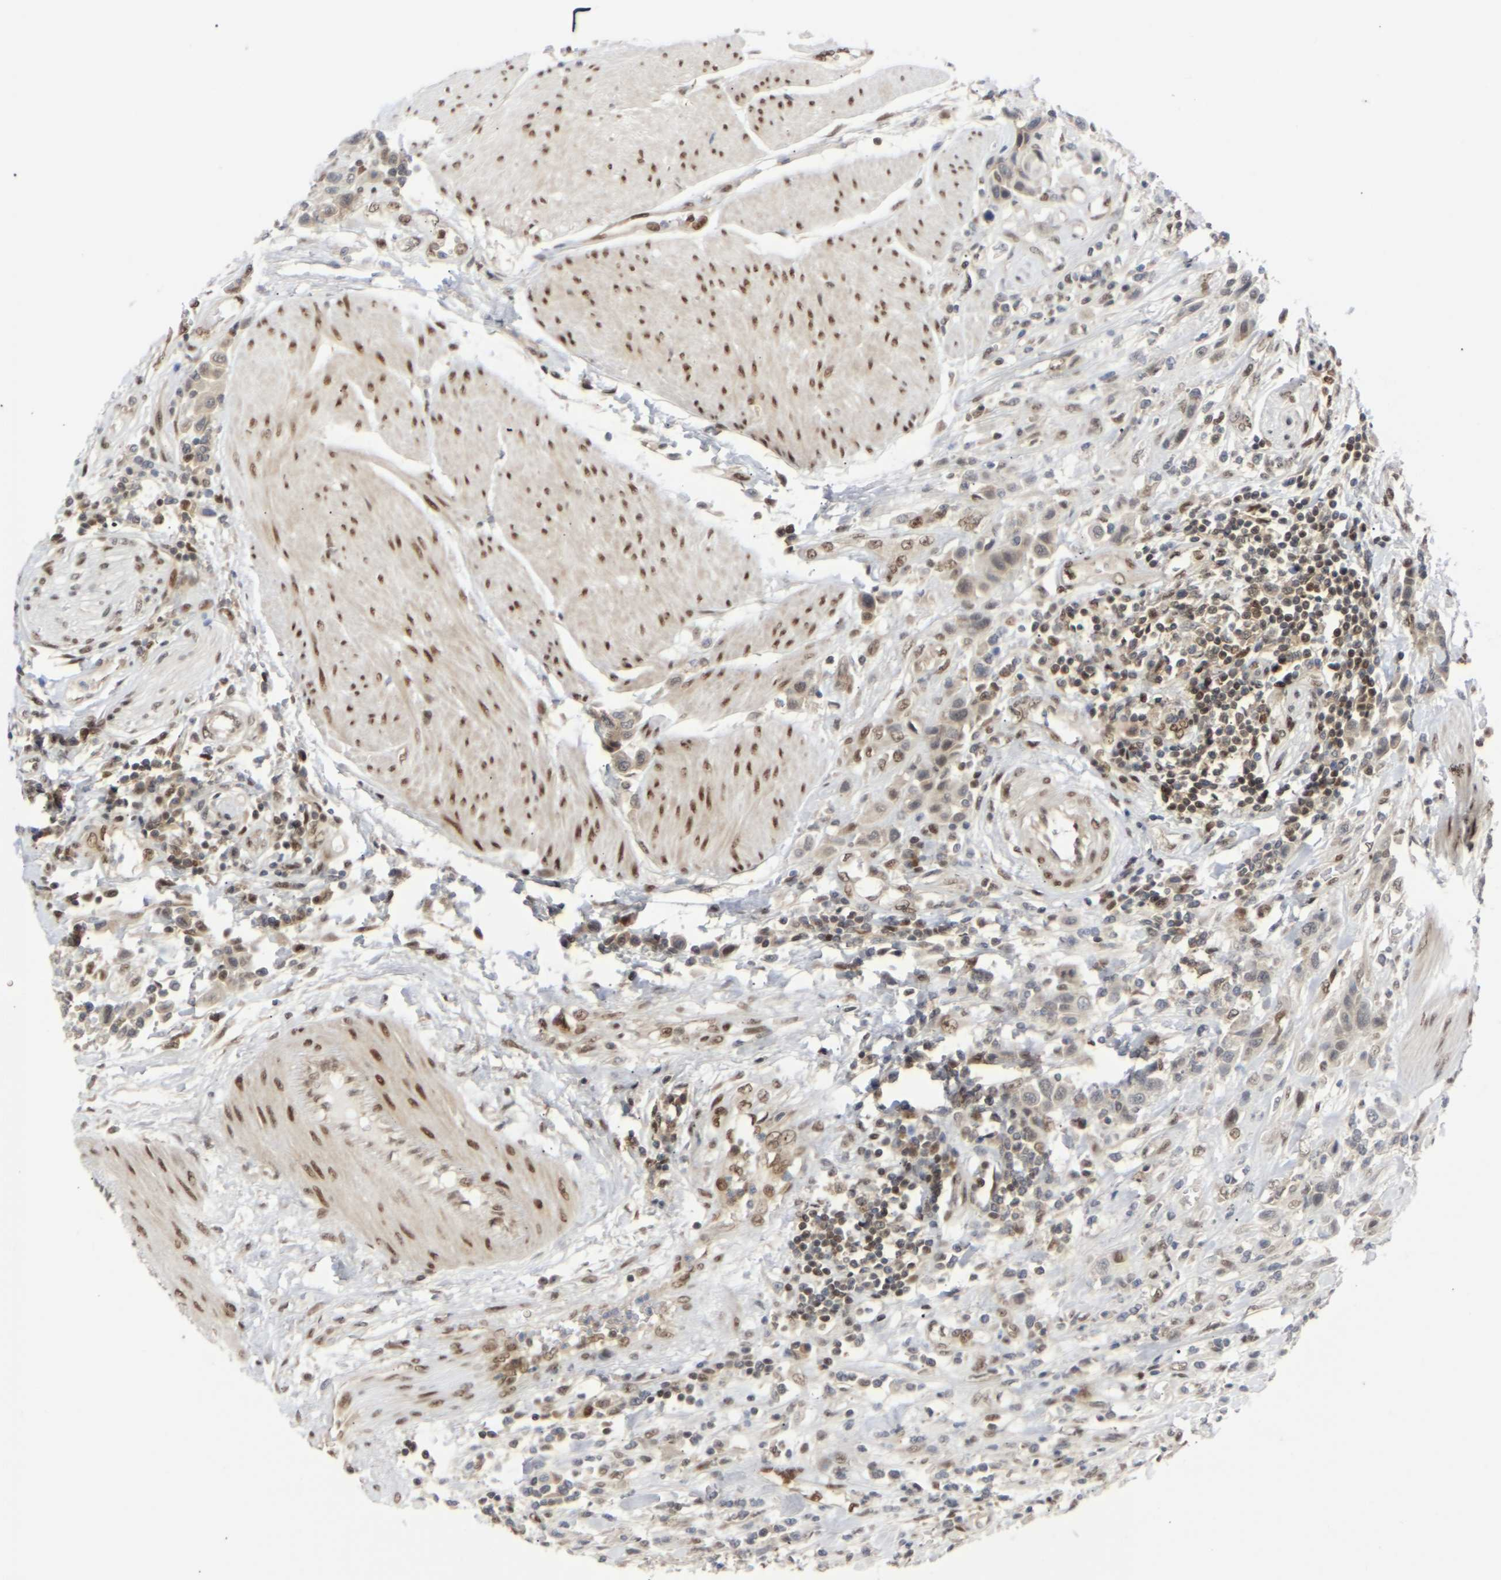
{"staining": {"intensity": "weak", "quantity": "25%-75%", "location": "cytoplasmic/membranous,nuclear"}, "tissue": "urothelial cancer", "cell_type": "Tumor cells", "image_type": "cancer", "snomed": [{"axis": "morphology", "description": "Urothelial carcinoma, High grade"}, {"axis": "topography", "description": "Urinary bladder"}], "caption": "Immunohistochemical staining of human urothelial cancer displays weak cytoplasmic/membranous and nuclear protein staining in about 25%-75% of tumor cells.", "gene": "SSBP2", "patient": {"sex": "male", "age": 50}}